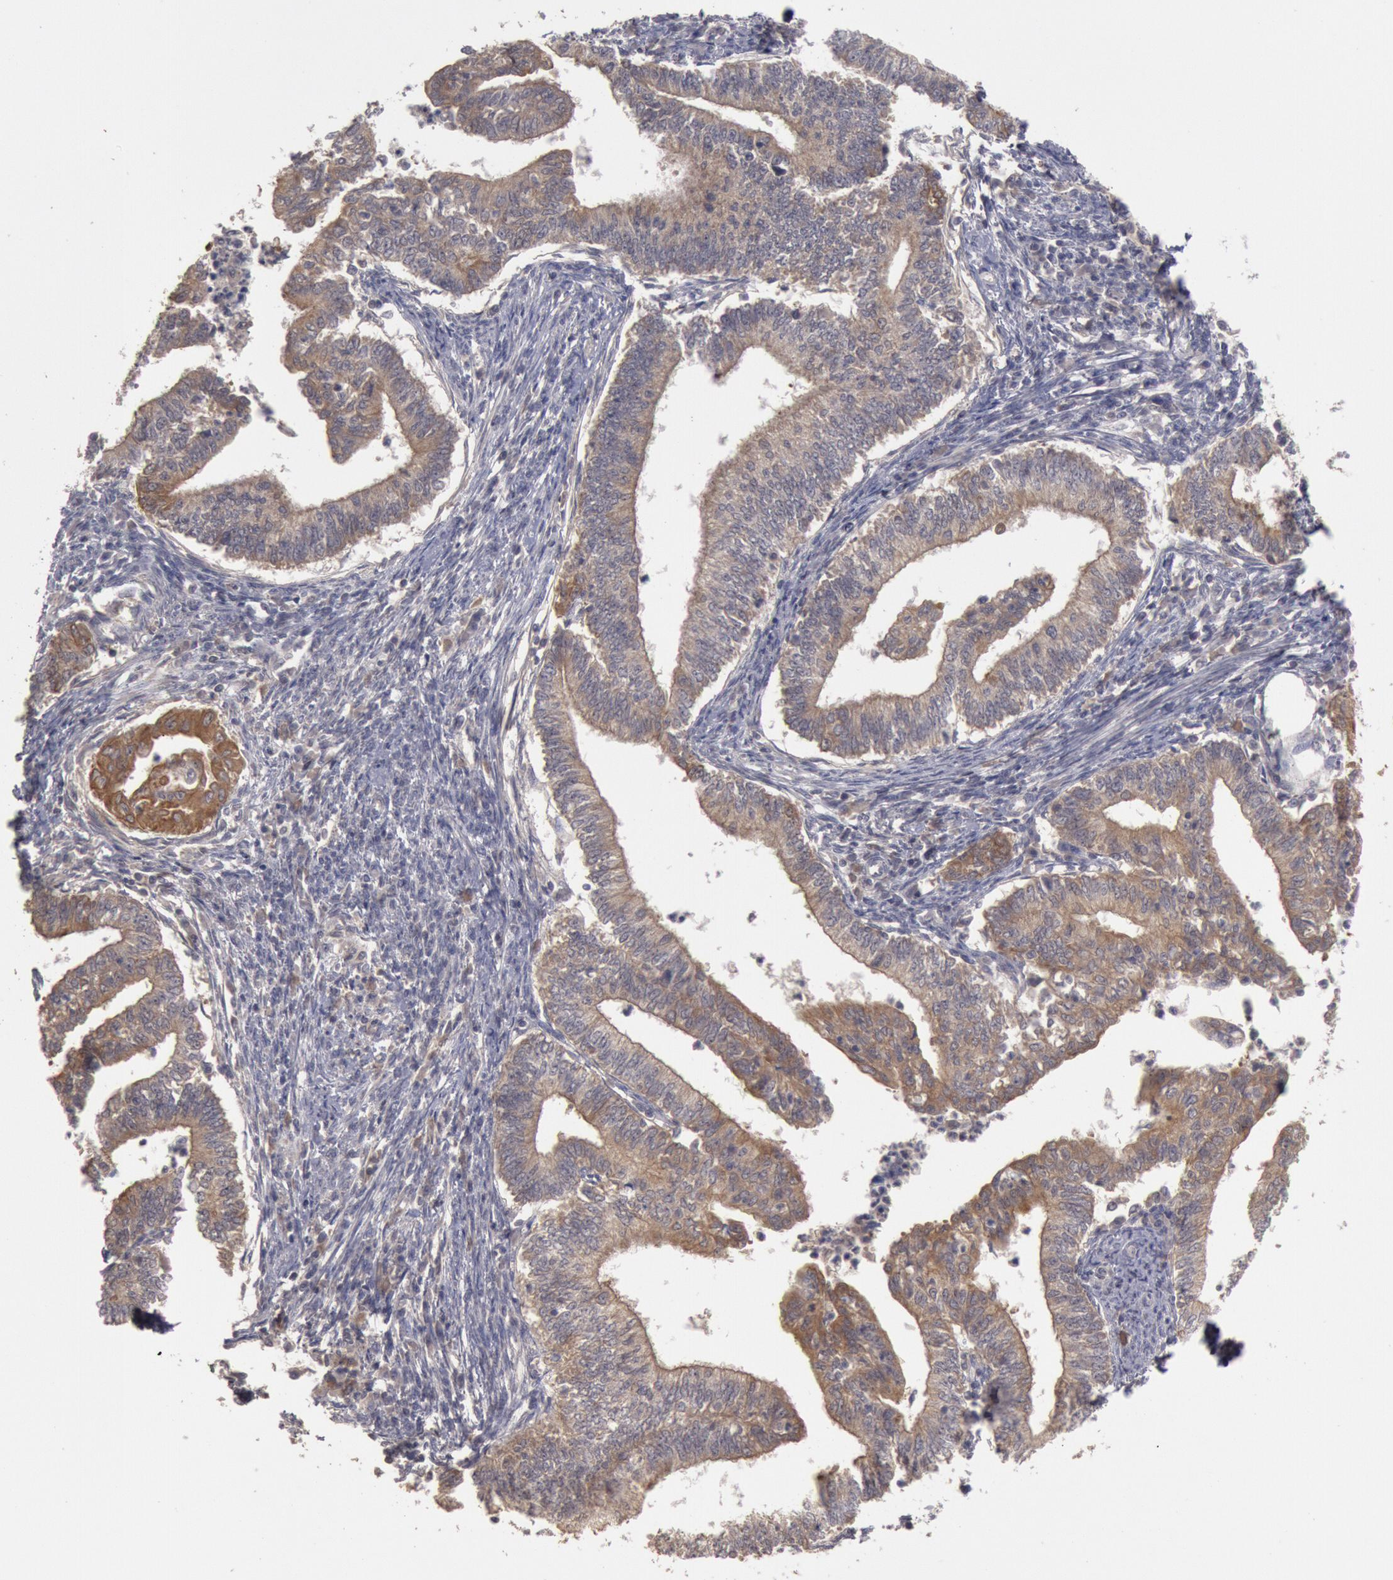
{"staining": {"intensity": "moderate", "quantity": ">75%", "location": "cytoplasmic/membranous"}, "tissue": "endometrial cancer", "cell_type": "Tumor cells", "image_type": "cancer", "snomed": [{"axis": "morphology", "description": "Adenocarcinoma, NOS"}, {"axis": "topography", "description": "Endometrium"}], "caption": "Immunohistochemistry staining of endometrial cancer, which exhibits medium levels of moderate cytoplasmic/membranous expression in approximately >75% of tumor cells indicating moderate cytoplasmic/membranous protein staining. The staining was performed using DAB (3,3'-diaminobenzidine) (brown) for protein detection and nuclei were counterstained in hematoxylin (blue).", "gene": "ZFP36L1", "patient": {"sex": "female", "age": 66}}